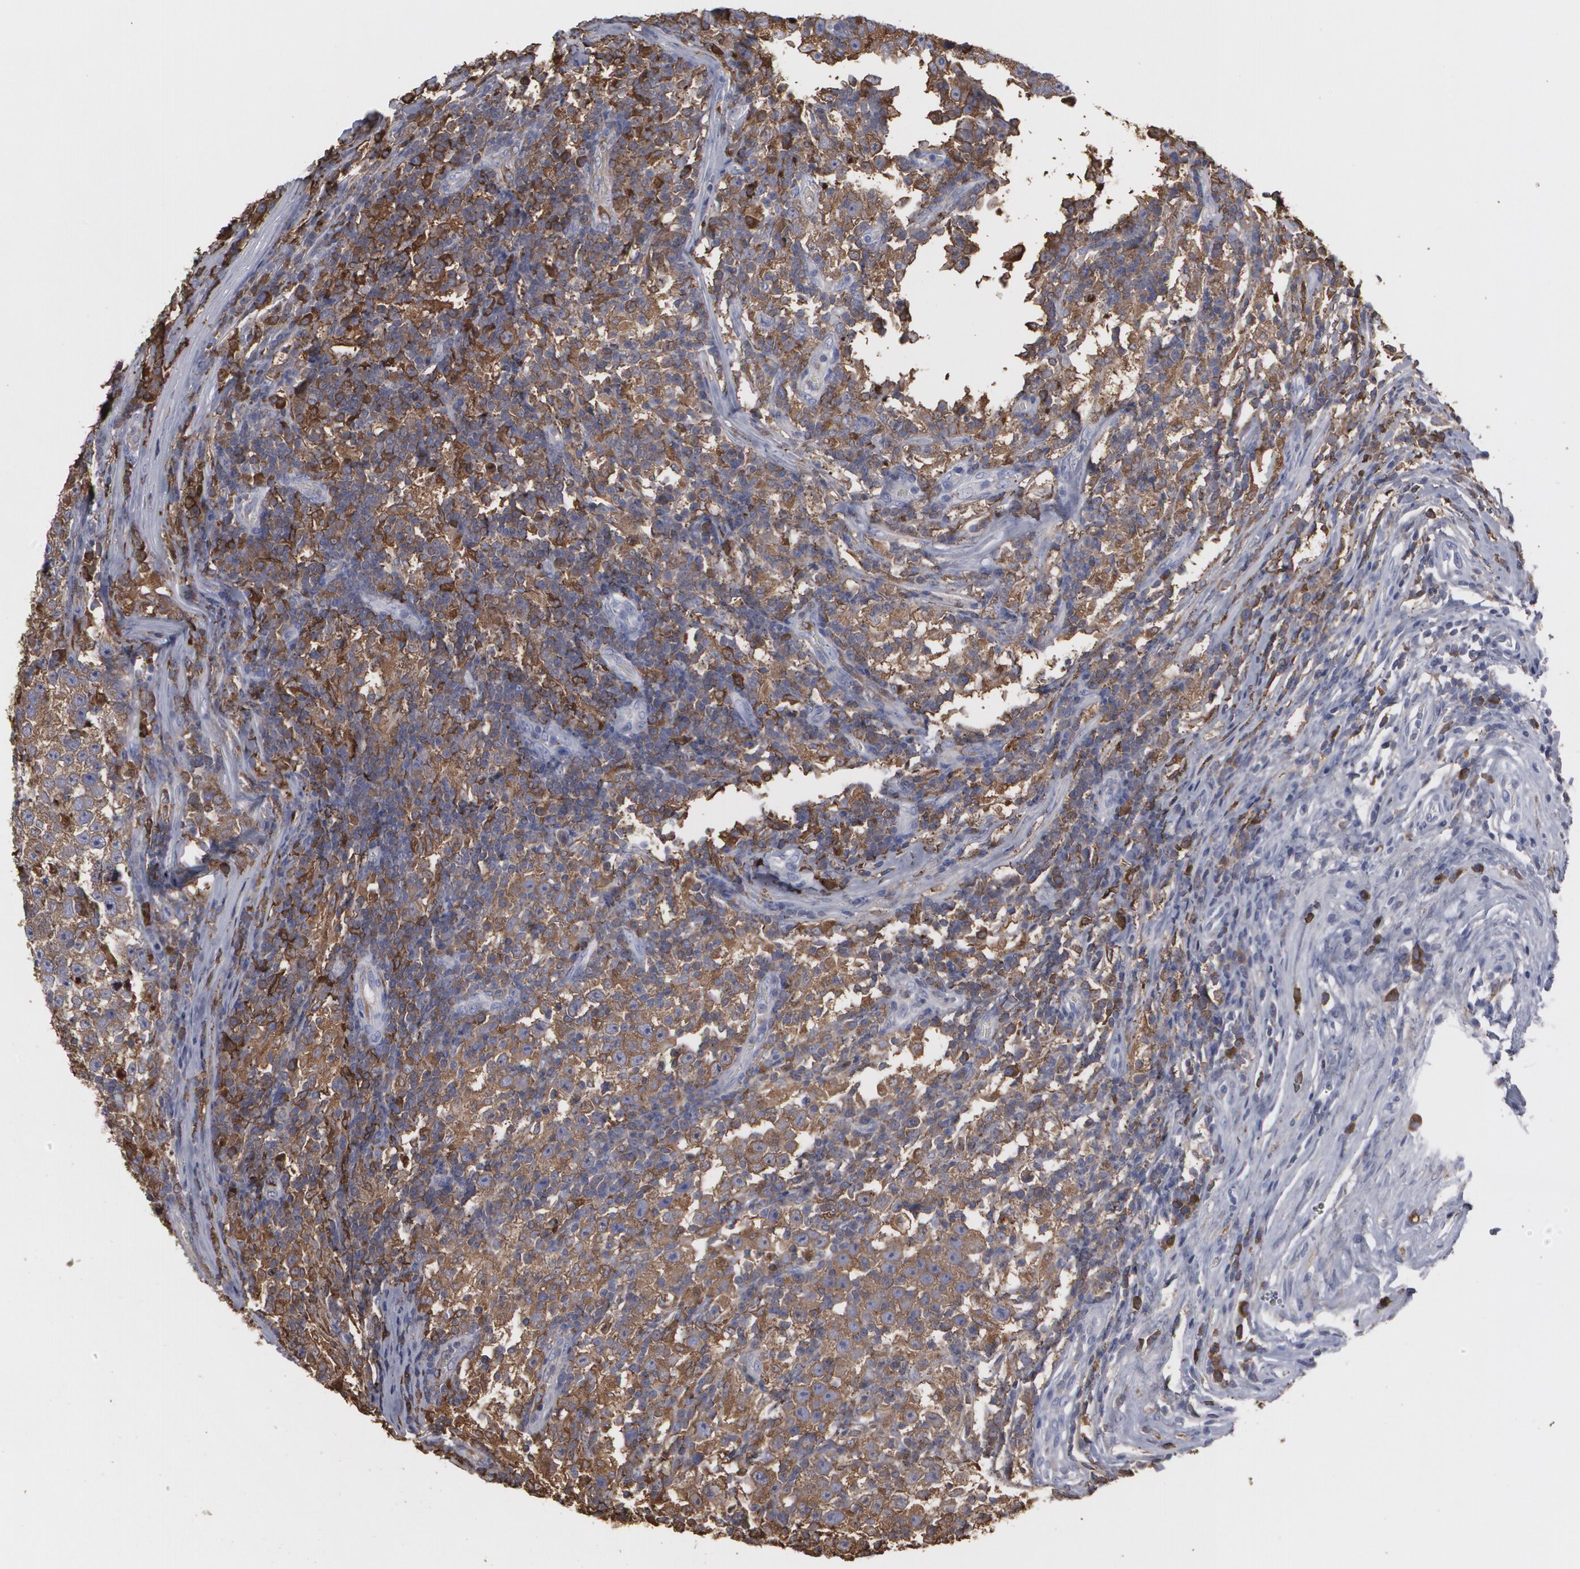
{"staining": {"intensity": "strong", "quantity": ">75%", "location": "cytoplasmic/membranous"}, "tissue": "testis cancer", "cell_type": "Tumor cells", "image_type": "cancer", "snomed": [{"axis": "morphology", "description": "Seminoma, NOS"}, {"axis": "topography", "description": "Testis"}], "caption": "This is a histology image of immunohistochemistry (IHC) staining of seminoma (testis), which shows strong staining in the cytoplasmic/membranous of tumor cells.", "gene": "ODC1", "patient": {"sex": "male", "age": 43}}